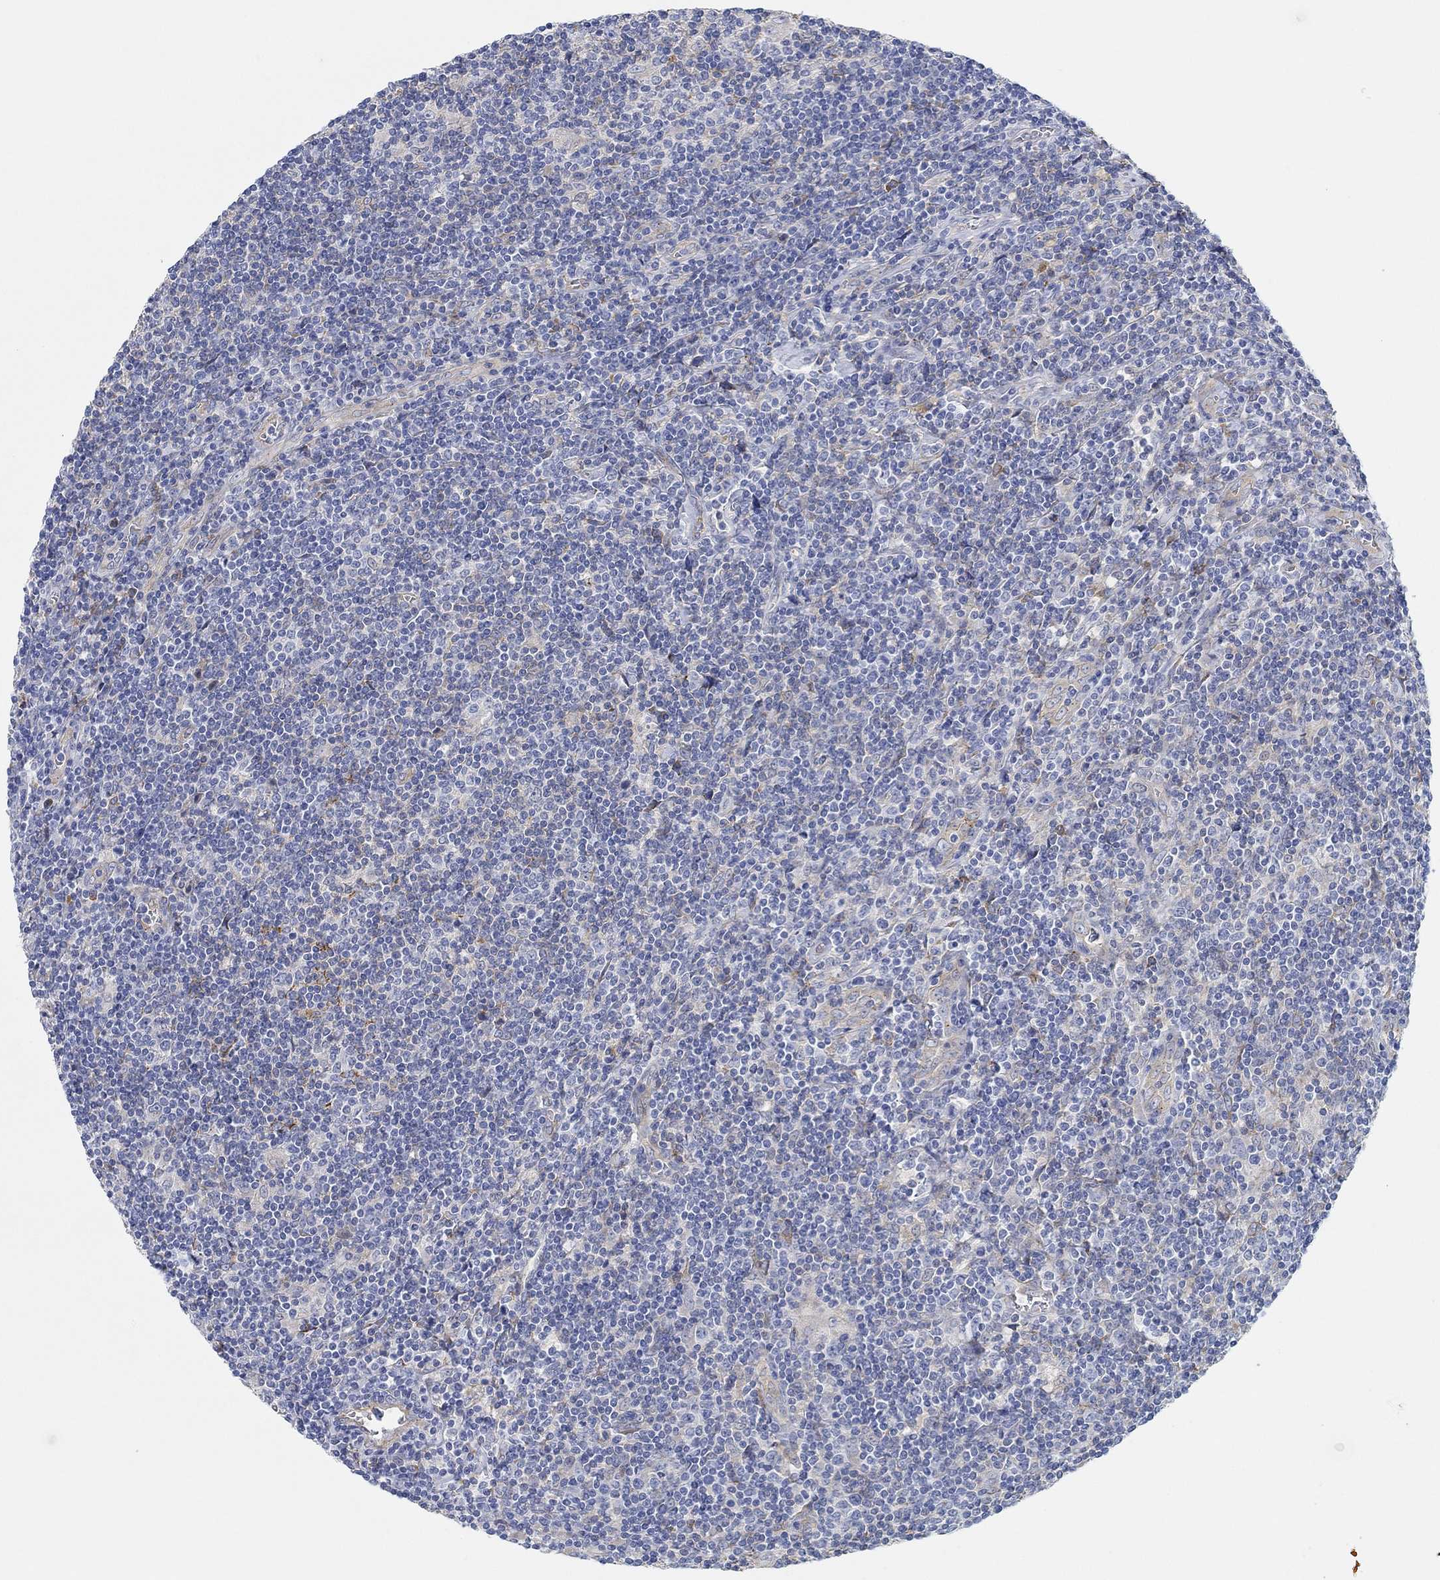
{"staining": {"intensity": "negative", "quantity": "none", "location": "none"}, "tissue": "lymphoma", "cell_type": "Tumor cells", "image_type": "cancer", "snomed": [{"axis": "morphology", "description": "Hodgkin's disease, NOS"}, {"axis": "topography", "description": "Lymph node"}], "caption": "This is an immunohistochemistry (IHC) image of lymphoma. There is no staining in tumor cells.", "gene": "RGS1", "patient": {"sex": "male", "age": 40}}